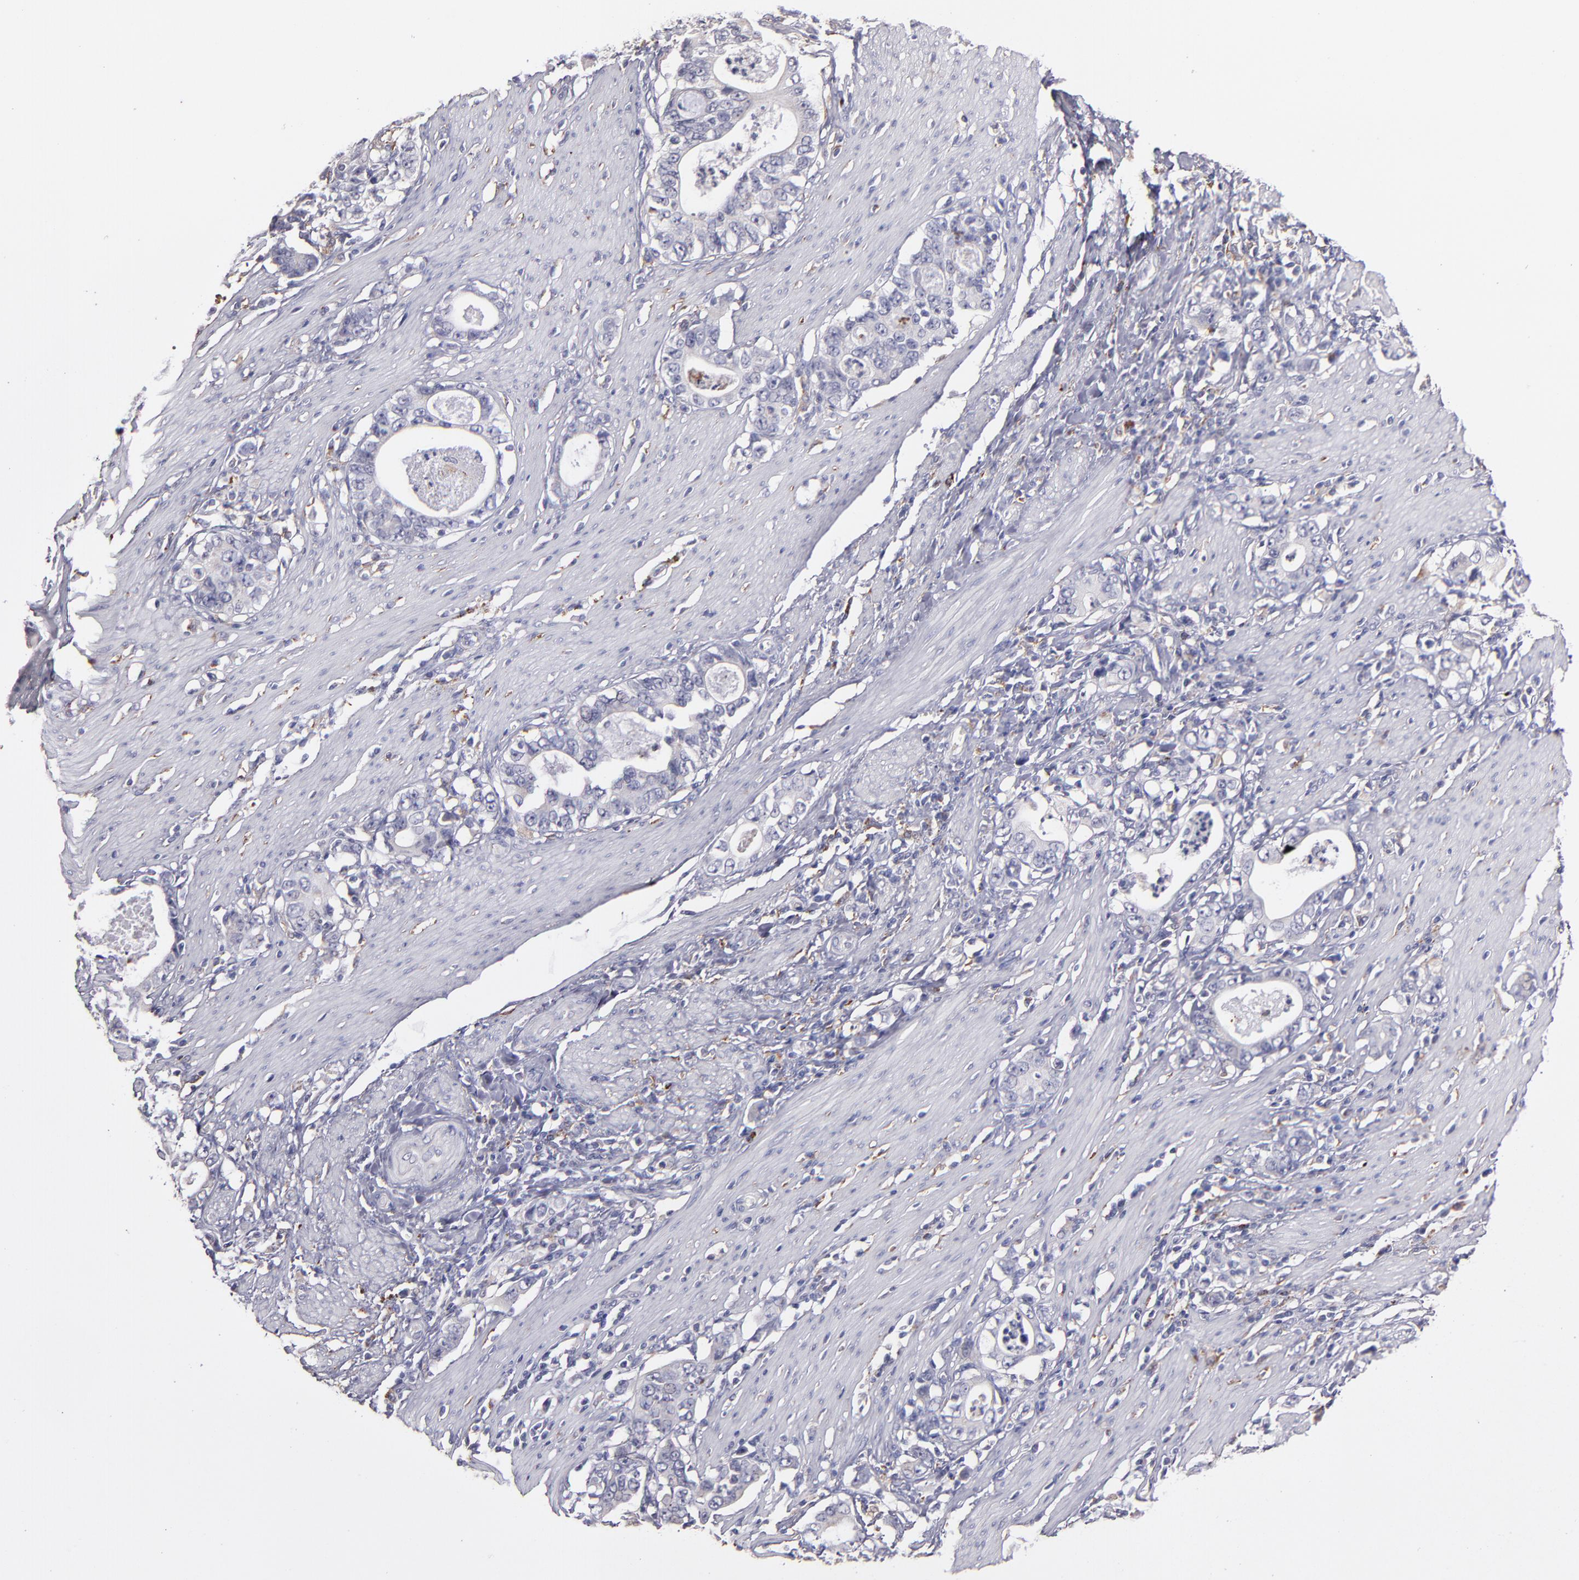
{"staining": {"intensity": "negative", "quantity": "none", "location": "none"}, "tissue": "stomach cancer", "cell_type": "Tumor cells", "image_type": "cancer", "snomed": [{"axis": "morphology", "description": "Adenocarcinoma, NOS"}, {"axis": "topography", "description": "Stomach, lower"}], "caption": "Human stomach cancer stained for a protein using immunohistochemistry reveals no staining in tumor cells.", "gene": "GLDC", "patient": {"sex": "female", "age": 72}}